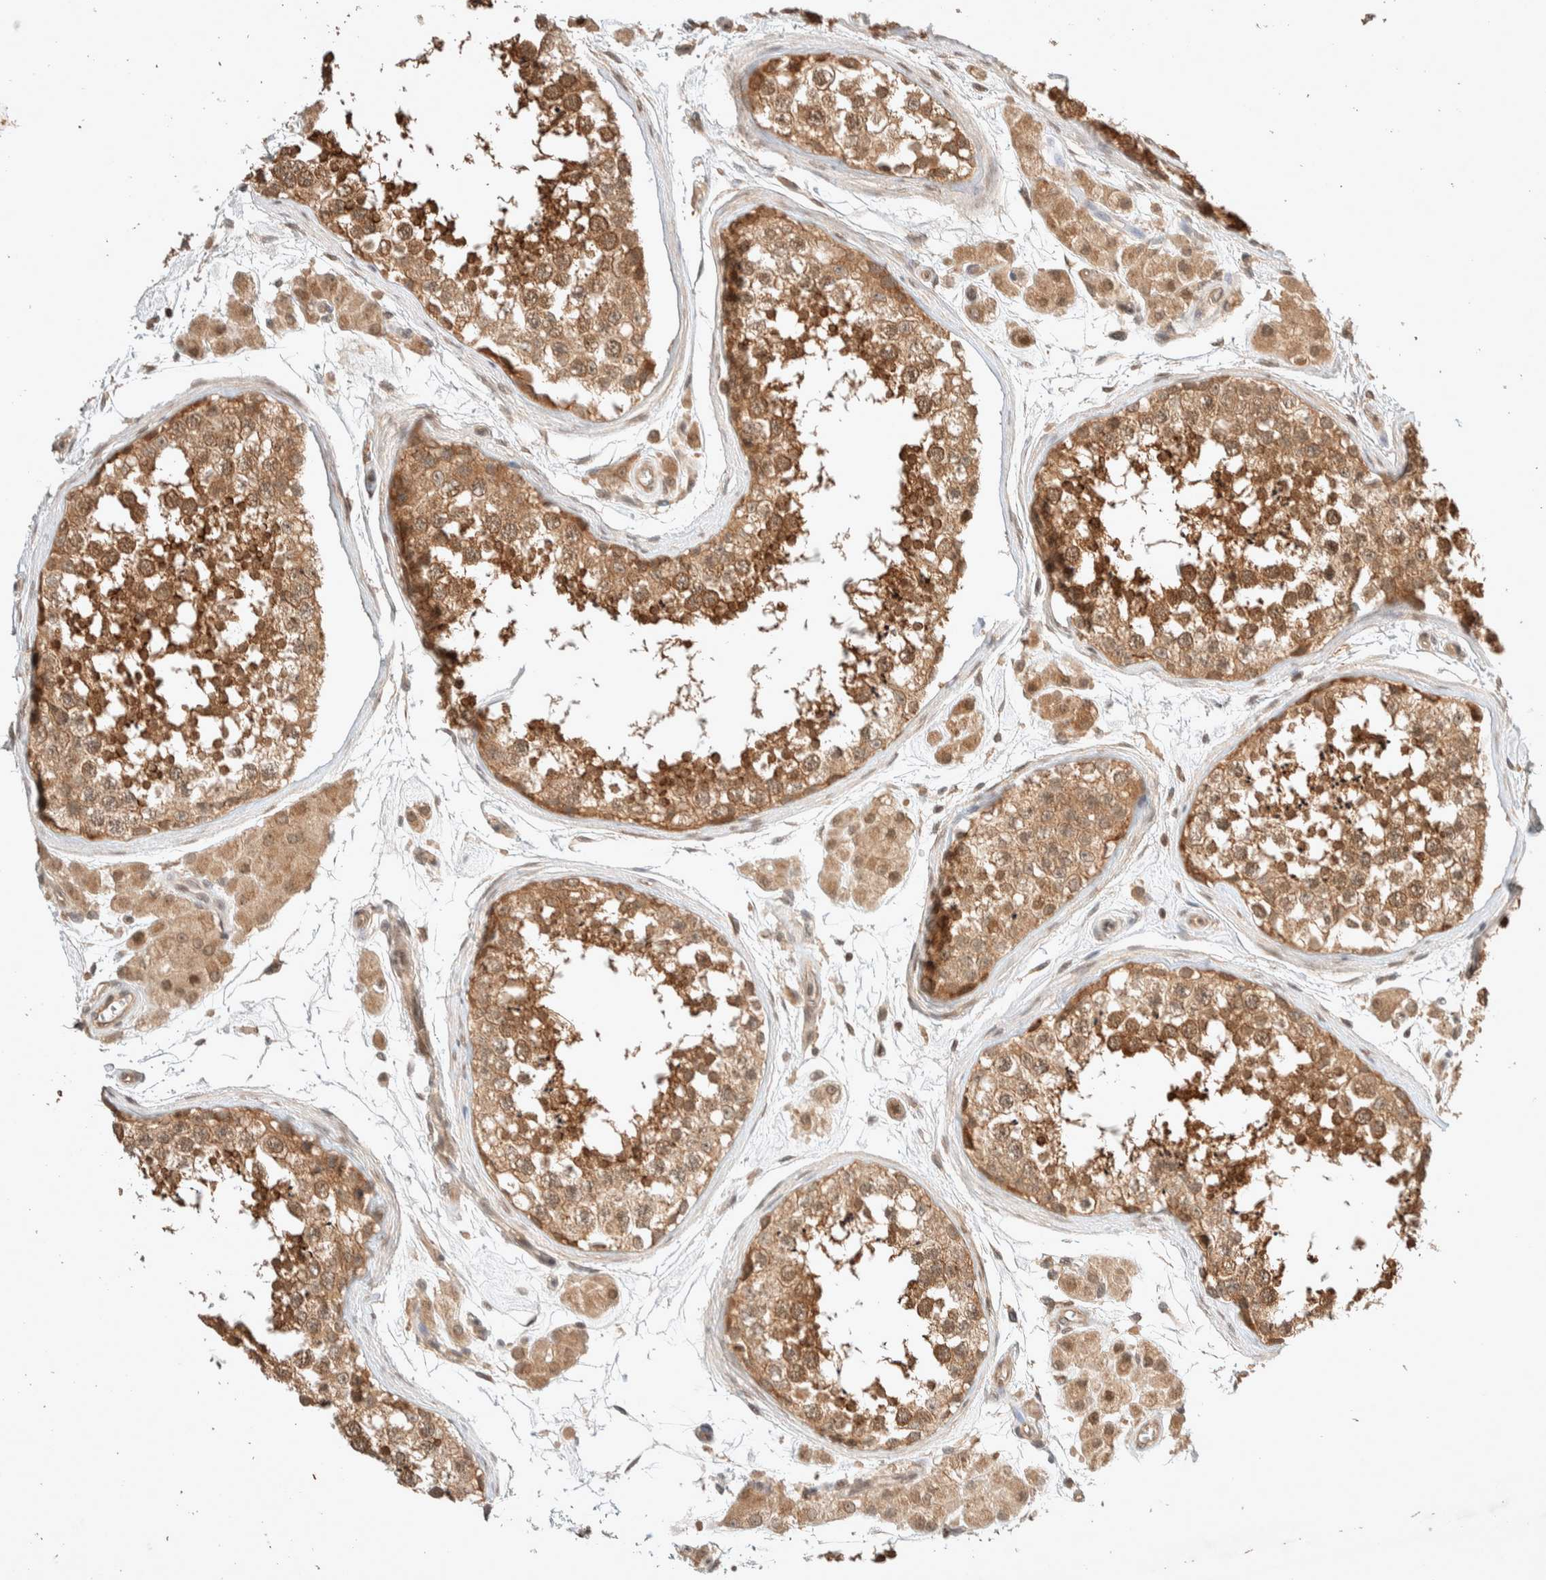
{"staining": {"intensity": "moderate", "quantity": ">75%", "location": "cytoplasmic/membranous"}, "tissue": "testis", "cell_type": "Cells in seminiferous ducts", "image_type": "normal", "snomed": [{"axis": "morphology", "description": "Normal tissue, NOS"}, {"axis": "topography", "description": "Testis"}], "caption": "Cells in seminiferous ducts display medium levels of moderate cytoplasmic/membranous positivity in approximately >75% of cells in unremarkable testis. (brown staining indicates protein expression, while blue staining denotes nuclei).", "gene": "THRA", "patient": {"sex": "male", "age": 56}}